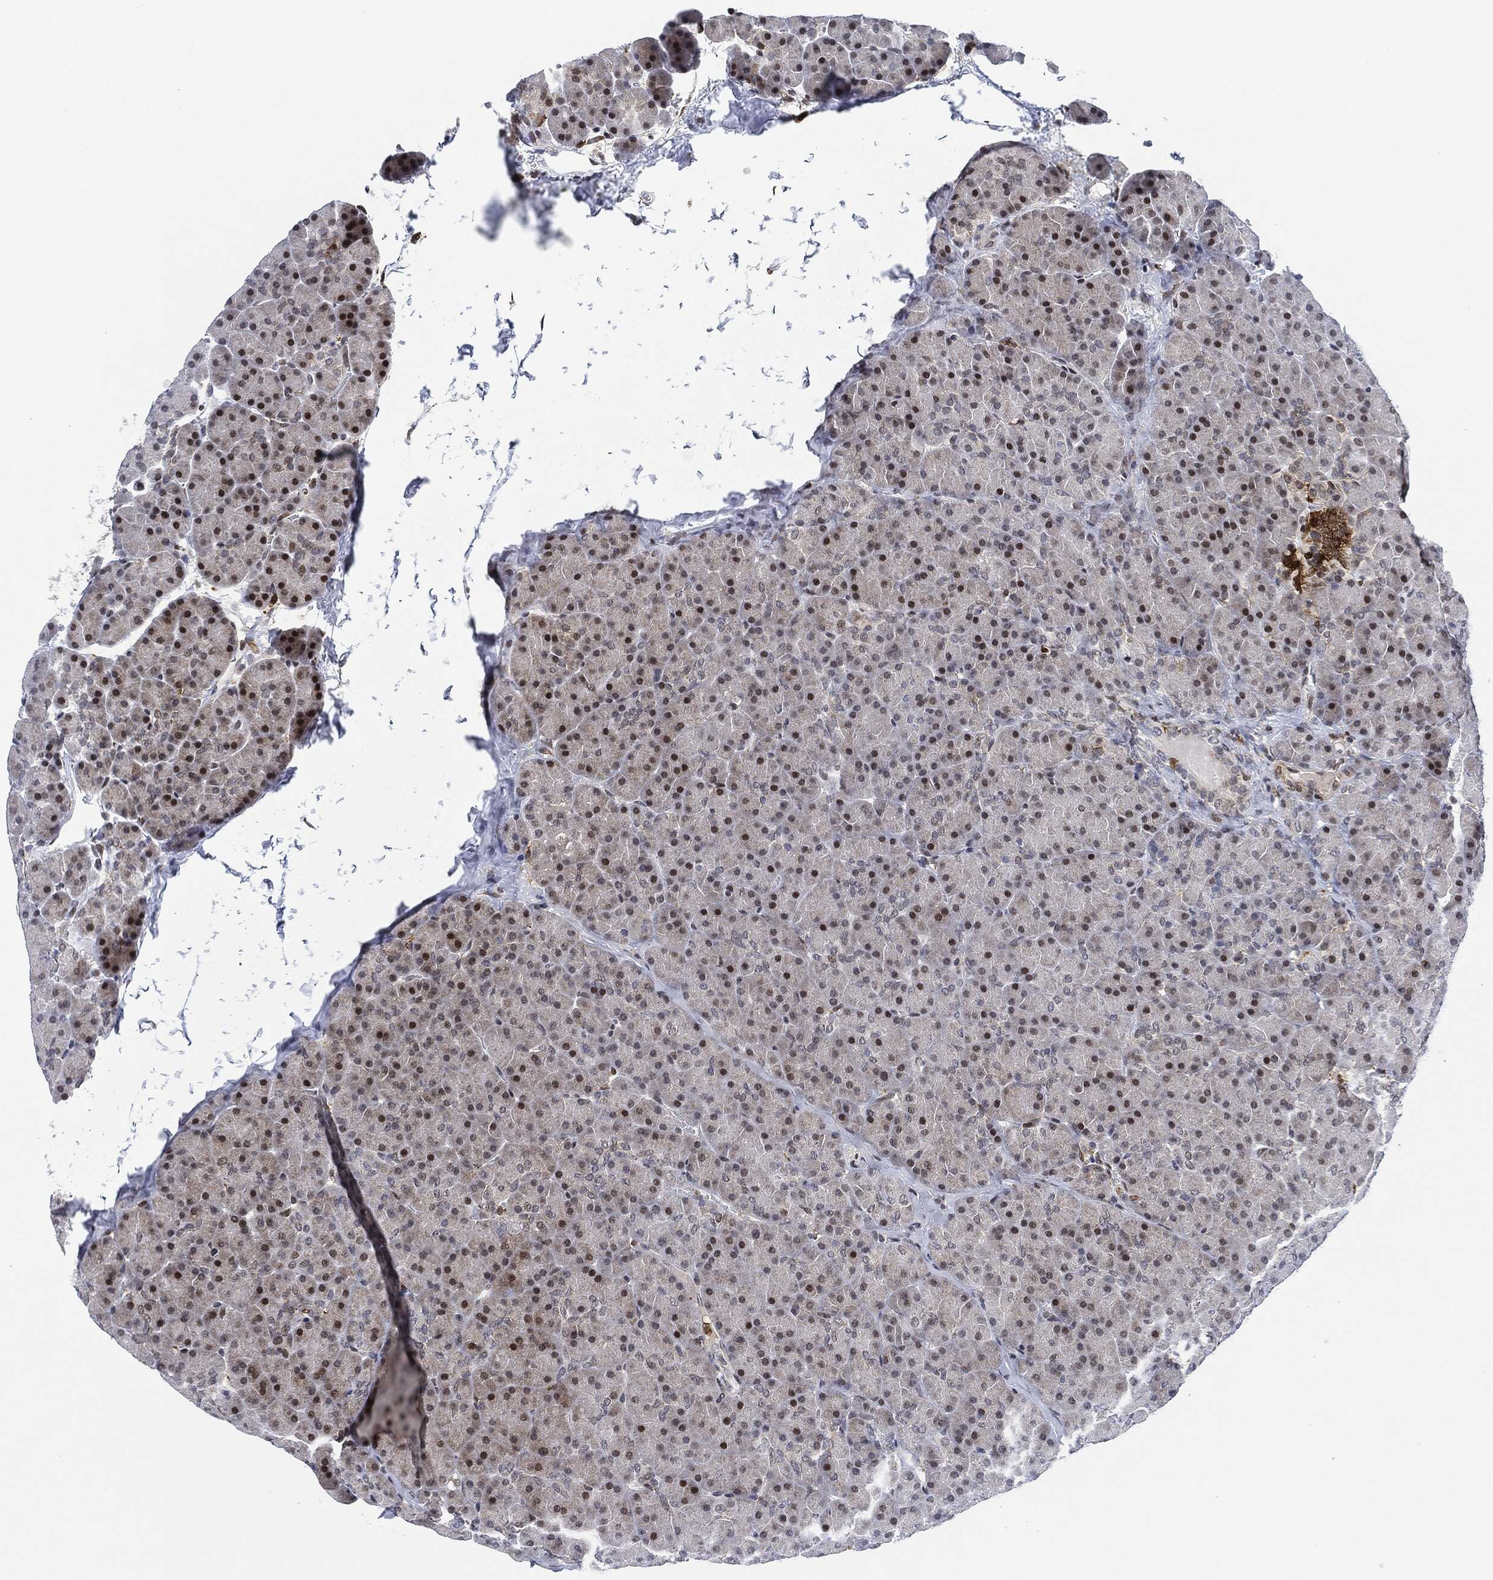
{"staining": {"intensity": "moderate", "quantity": "<25%", "location": "nuclear"}, "tissue": "pancreas", "cell_type": "Exocrine glandular cells", "image_type": "normal", "snomed": [{"axis": "morphology", "description": "Normal tissue, NOS"}, {"axis": "topography", "description": "Pancreas"}], "caption": "Moderate nuclear positivity is present in about <25% of exocrine glandular cells in normal pancreas.", "gene": "NANOS3", "patient": {"sex": "female", "age": 44}}